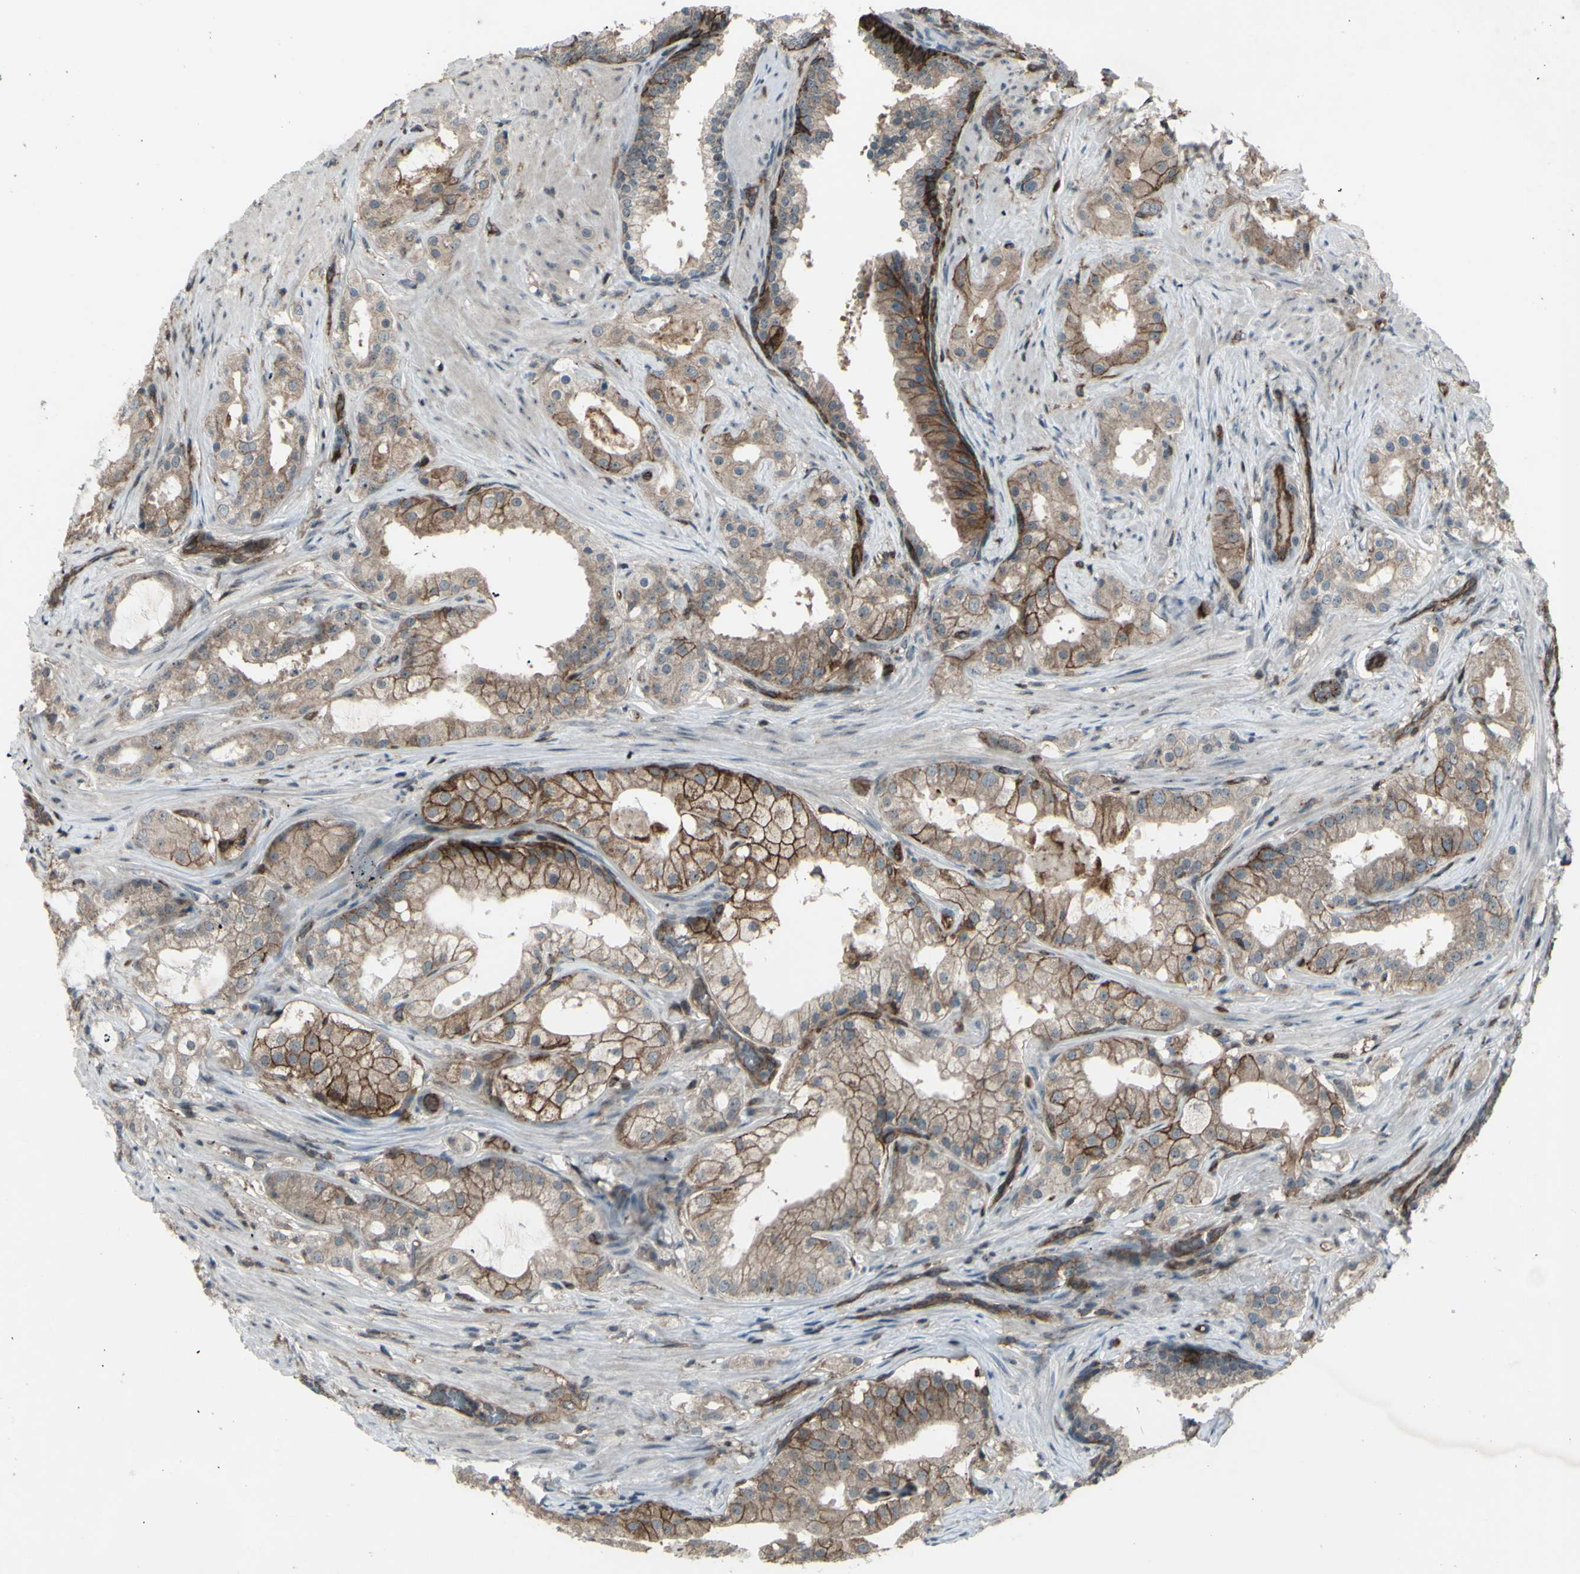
{"staining": {"intensity": "moderate", "quantity": ">75%", "location": "cytoplasmic/membranous"}, "tissue": "prostate cancer", "cell_type": "Tumor cells", "image_type": "cancer", "snomed": [{"axis": "morphology", "description": "Adenocarcinoma, Low grade"}, {"axis": "topography", "description": "Prostate"}], "caption": "A medium amount of moderate cytoplasmic/membranous staining is identified in approximately >75% of tumor cells in prostate adenocarcinoma (low-grade) tissue. Nuclei are stained in blue.", "gene": "FXYD5", "patient": {"sex": "male", "age": 59}}